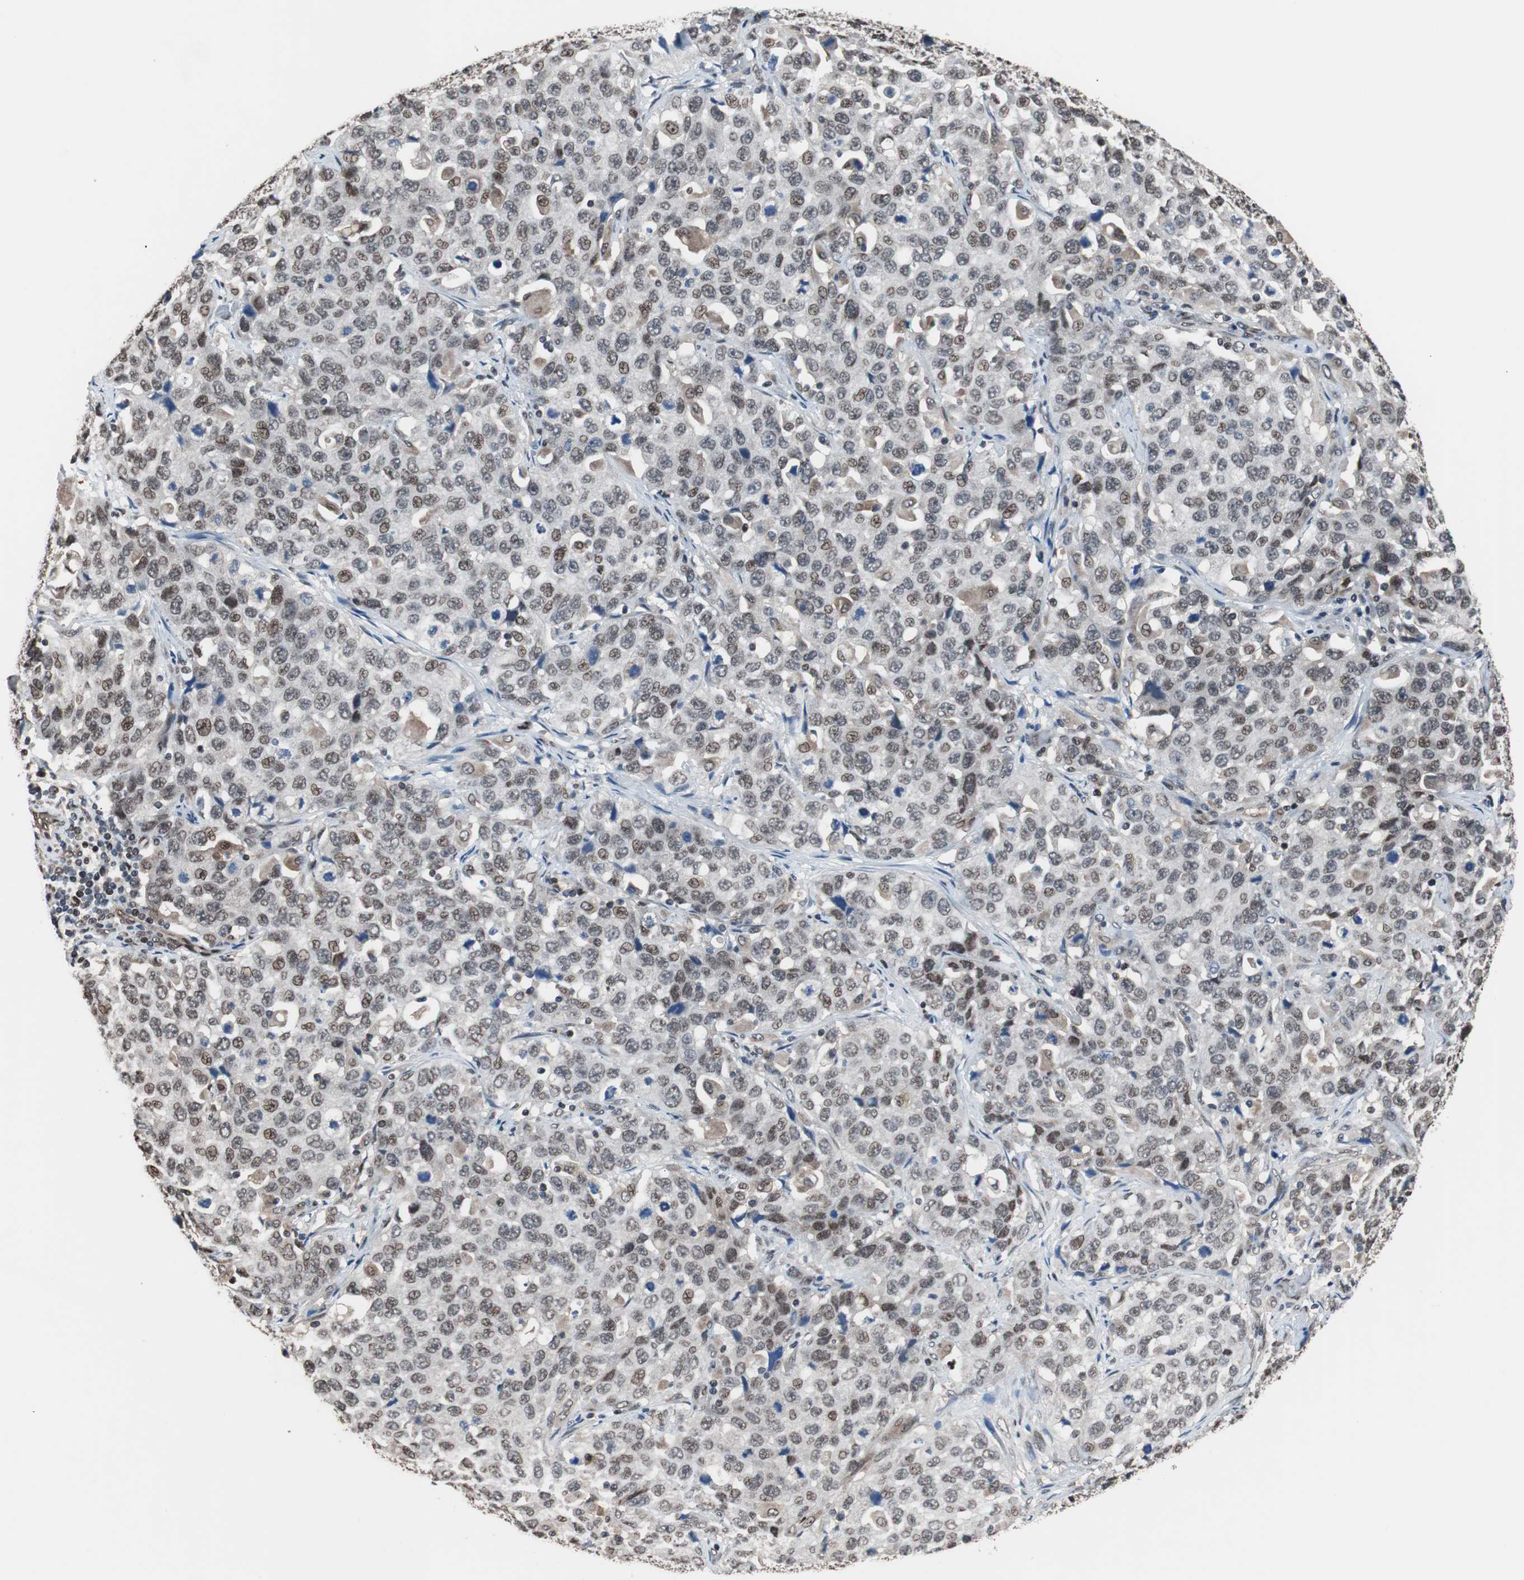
{"staining": {"intensity": "weak", "quantity": "25%-75%", "location": "nuclear"}, "tissue": "stomach cancer", "cell_type": "Tumor cells", "image_type": "cancer", "snomed": [{"axis": "morphology", "description": "Normal tissue, NOS"}, {"axis": "morphology", "description": "Adenocarcinoma, NOS"}, {"axis": "topography", "description": "Stomach"}], "caption": "Immunohistochemistry photomicrograph of adenocarcinoma (stomach) stained for a protein (brown), which demonstrates low levels of weak nuclear positivity in about 25%-75% of tumor cells.", "gene": "POGZ", "patient": {"sex": "male", "age": 48}}